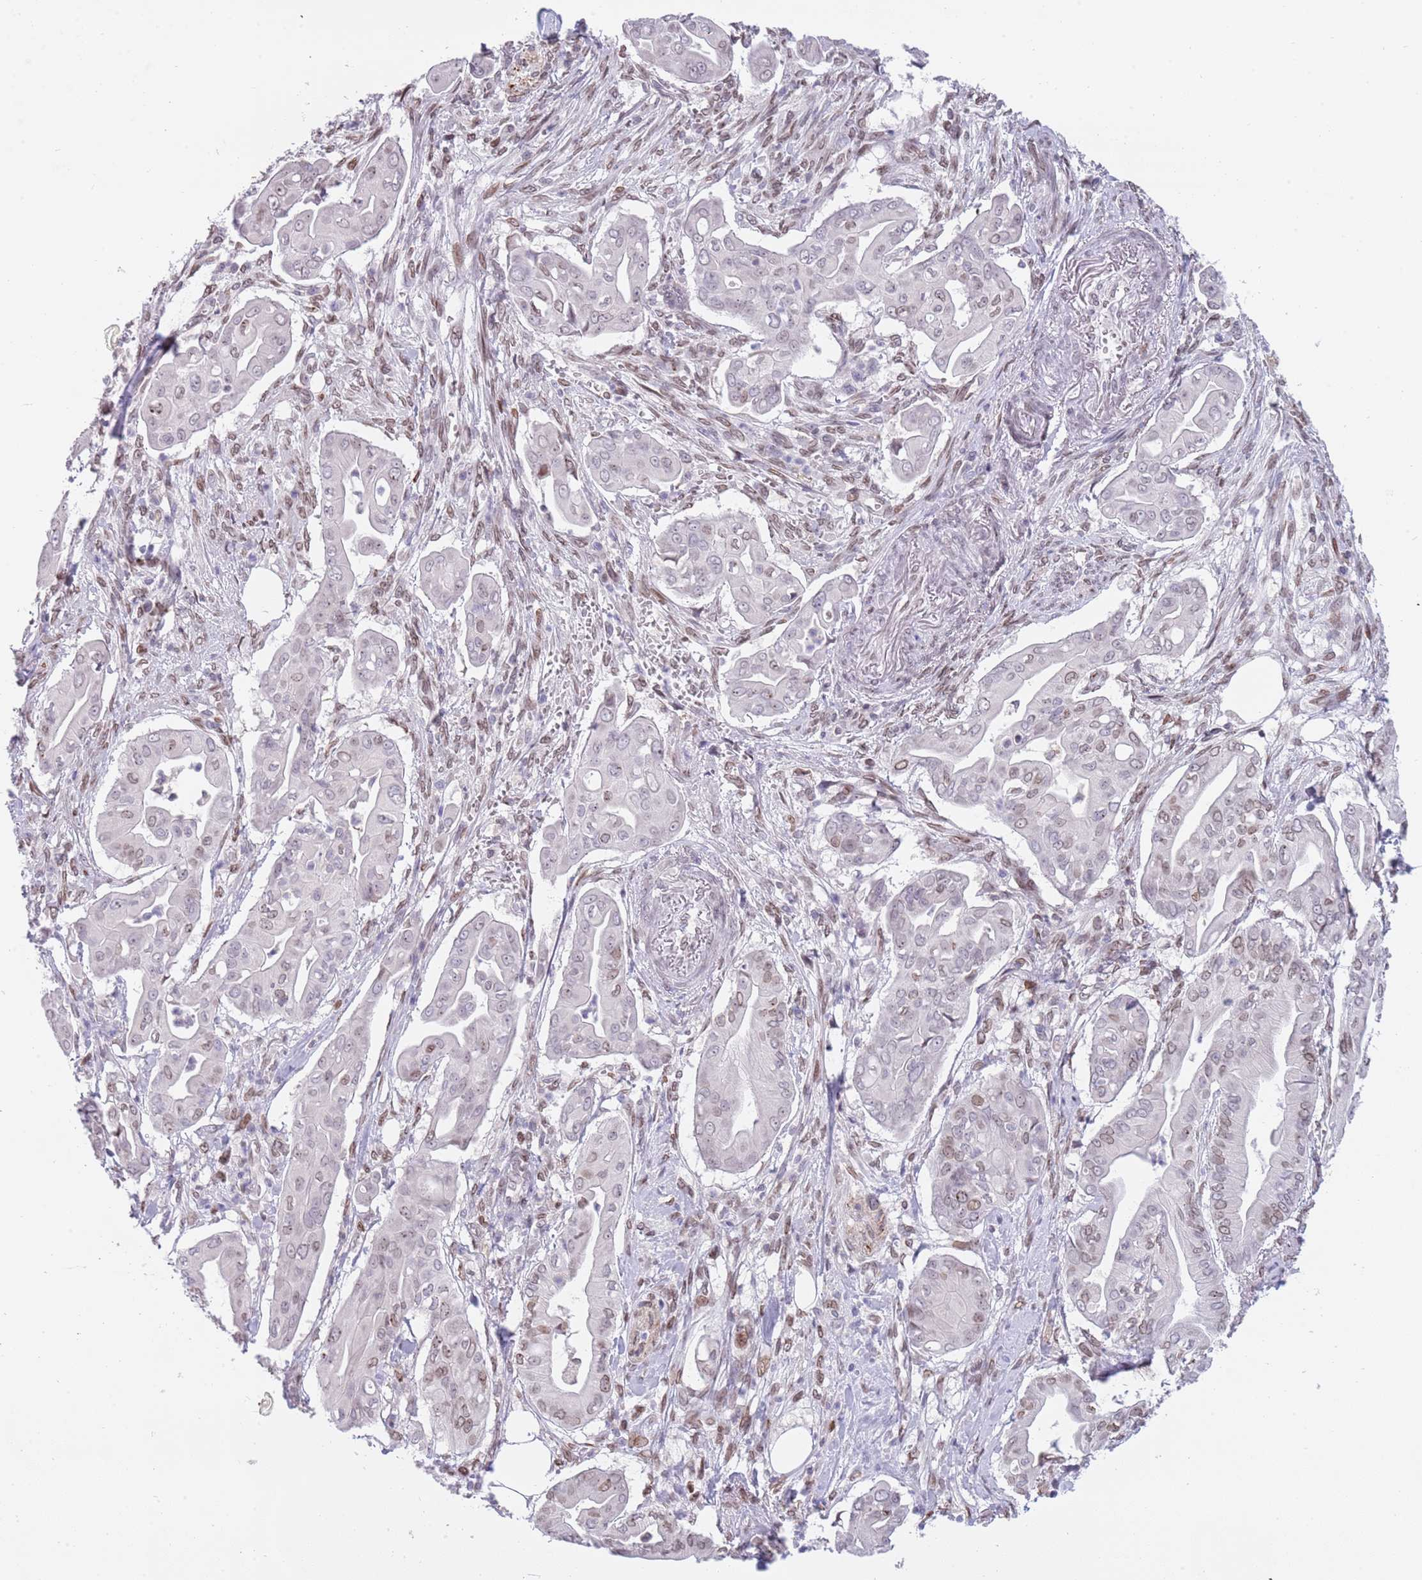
{"staining": {"intensity": "weak", "quantity": "<25%", "location": "nuclear"}, "tissue": "pancreatic cancer", "cell_type": "Tumor cells", "image_type": "cancer", "snomed": [{"axis": "morphology", "description": "Adenocarcinoma, NOS"}, {"axis": "topography", "description": "Pancreas"}], "caption": "A photomicrograph of pancreatic cancer (adenocarcinoma) stained for a protein exhibits no brown staining in tumor cells.", "gene": "KLHDC2", "patient": {"sex": "male", "age": 71}}